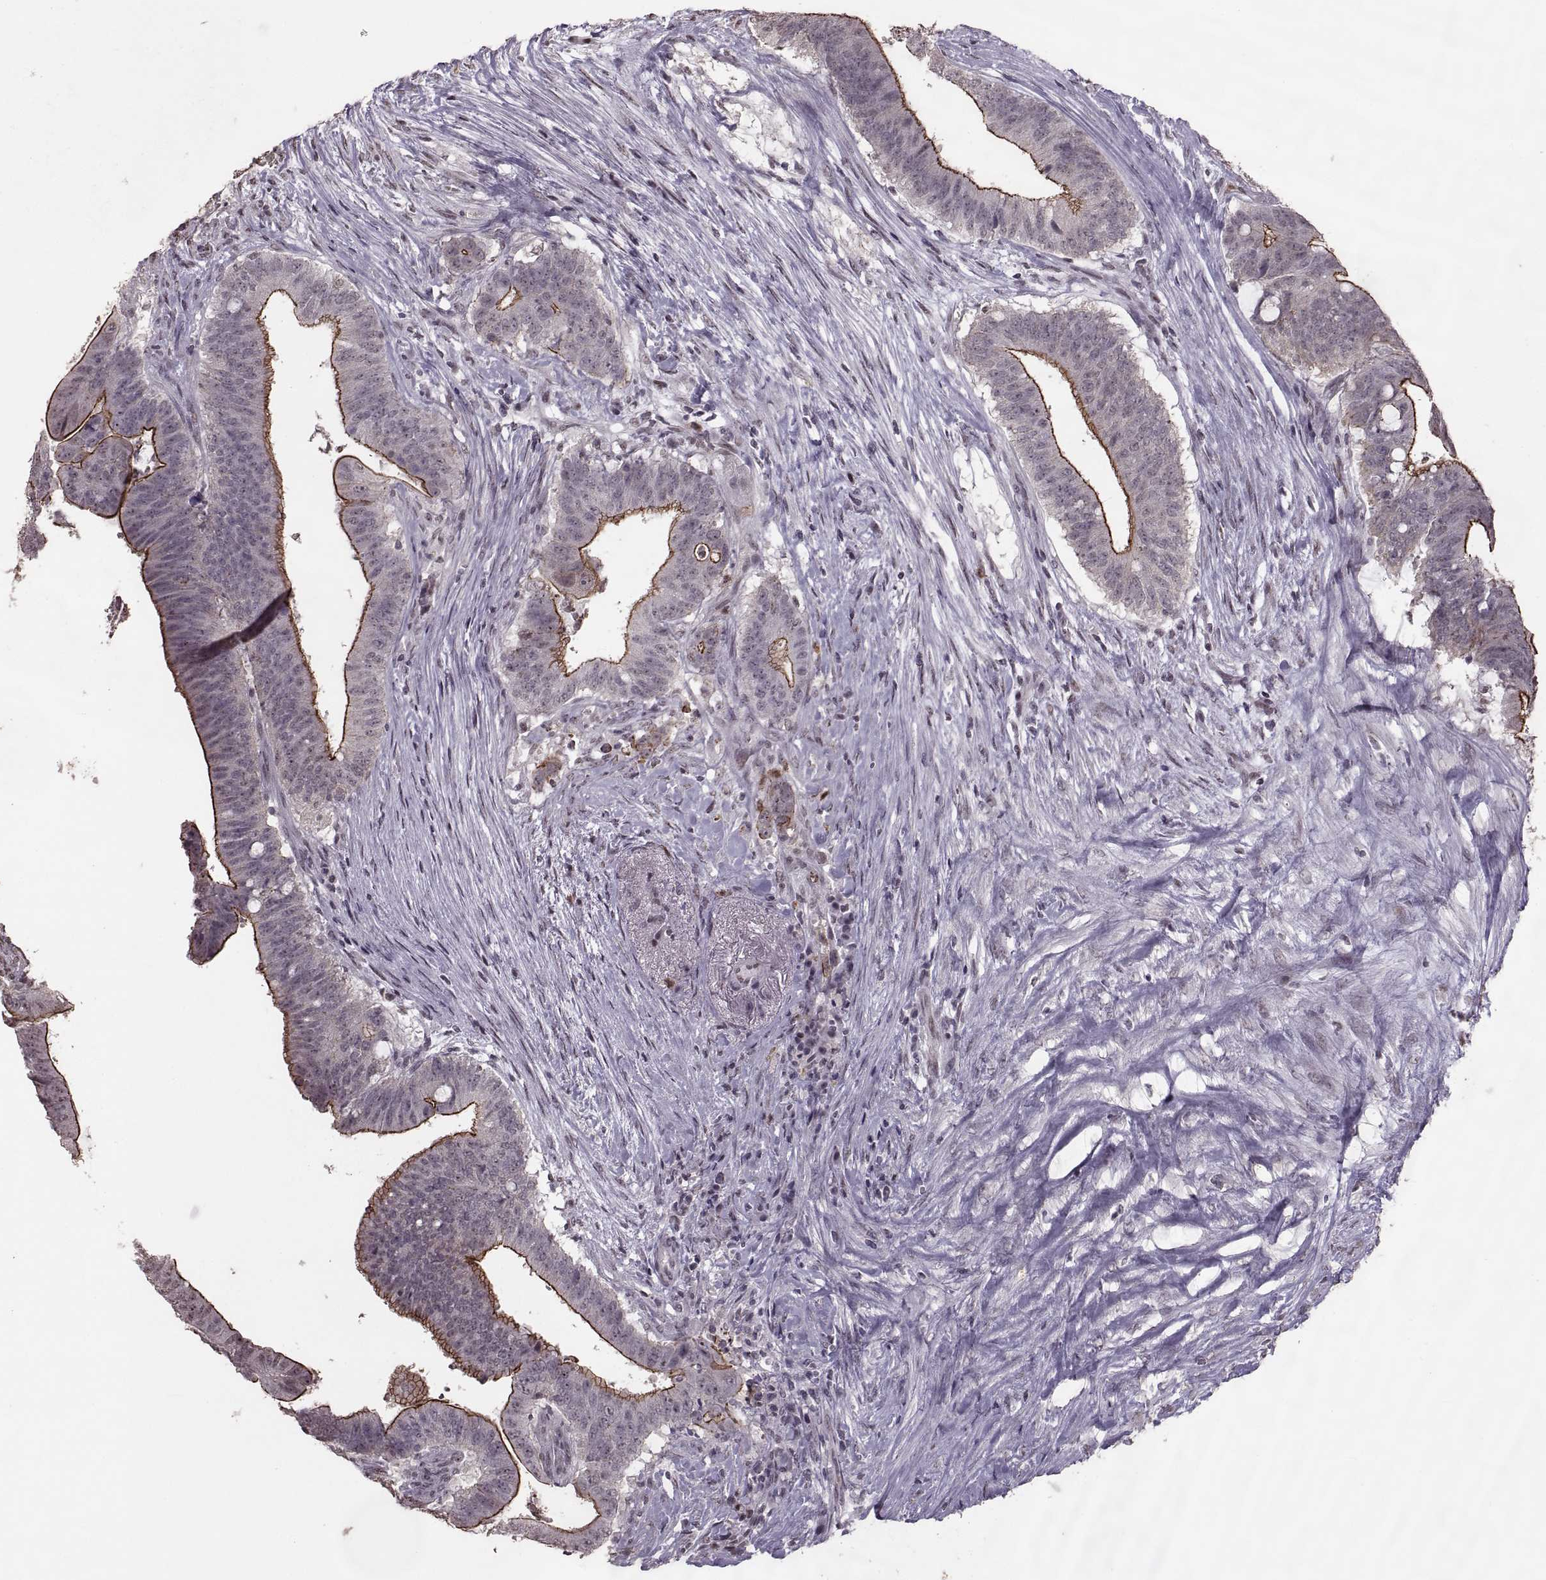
{"staining": {"intensity": "moderate", "quantity": "25%-75%", "location": "cytoplasmic/membranous"}, "tissue": "colorectal cancer", "cell_type": "Tumor cells", "image_type": "cancer", "snomed": [{"axis": "morphology", "description": "Adenocarcinoma, NOS"}, {"axis": "topography", "description": "Colon"}], "caption": "Human colorectal cancer stained with a brown dye shows moderate cytoplasmic/membranous positive positivity in approximately 25%-75% of tumor cells.", "gene": "PALS1", "patient": {"sex": "female", "age": 43}}